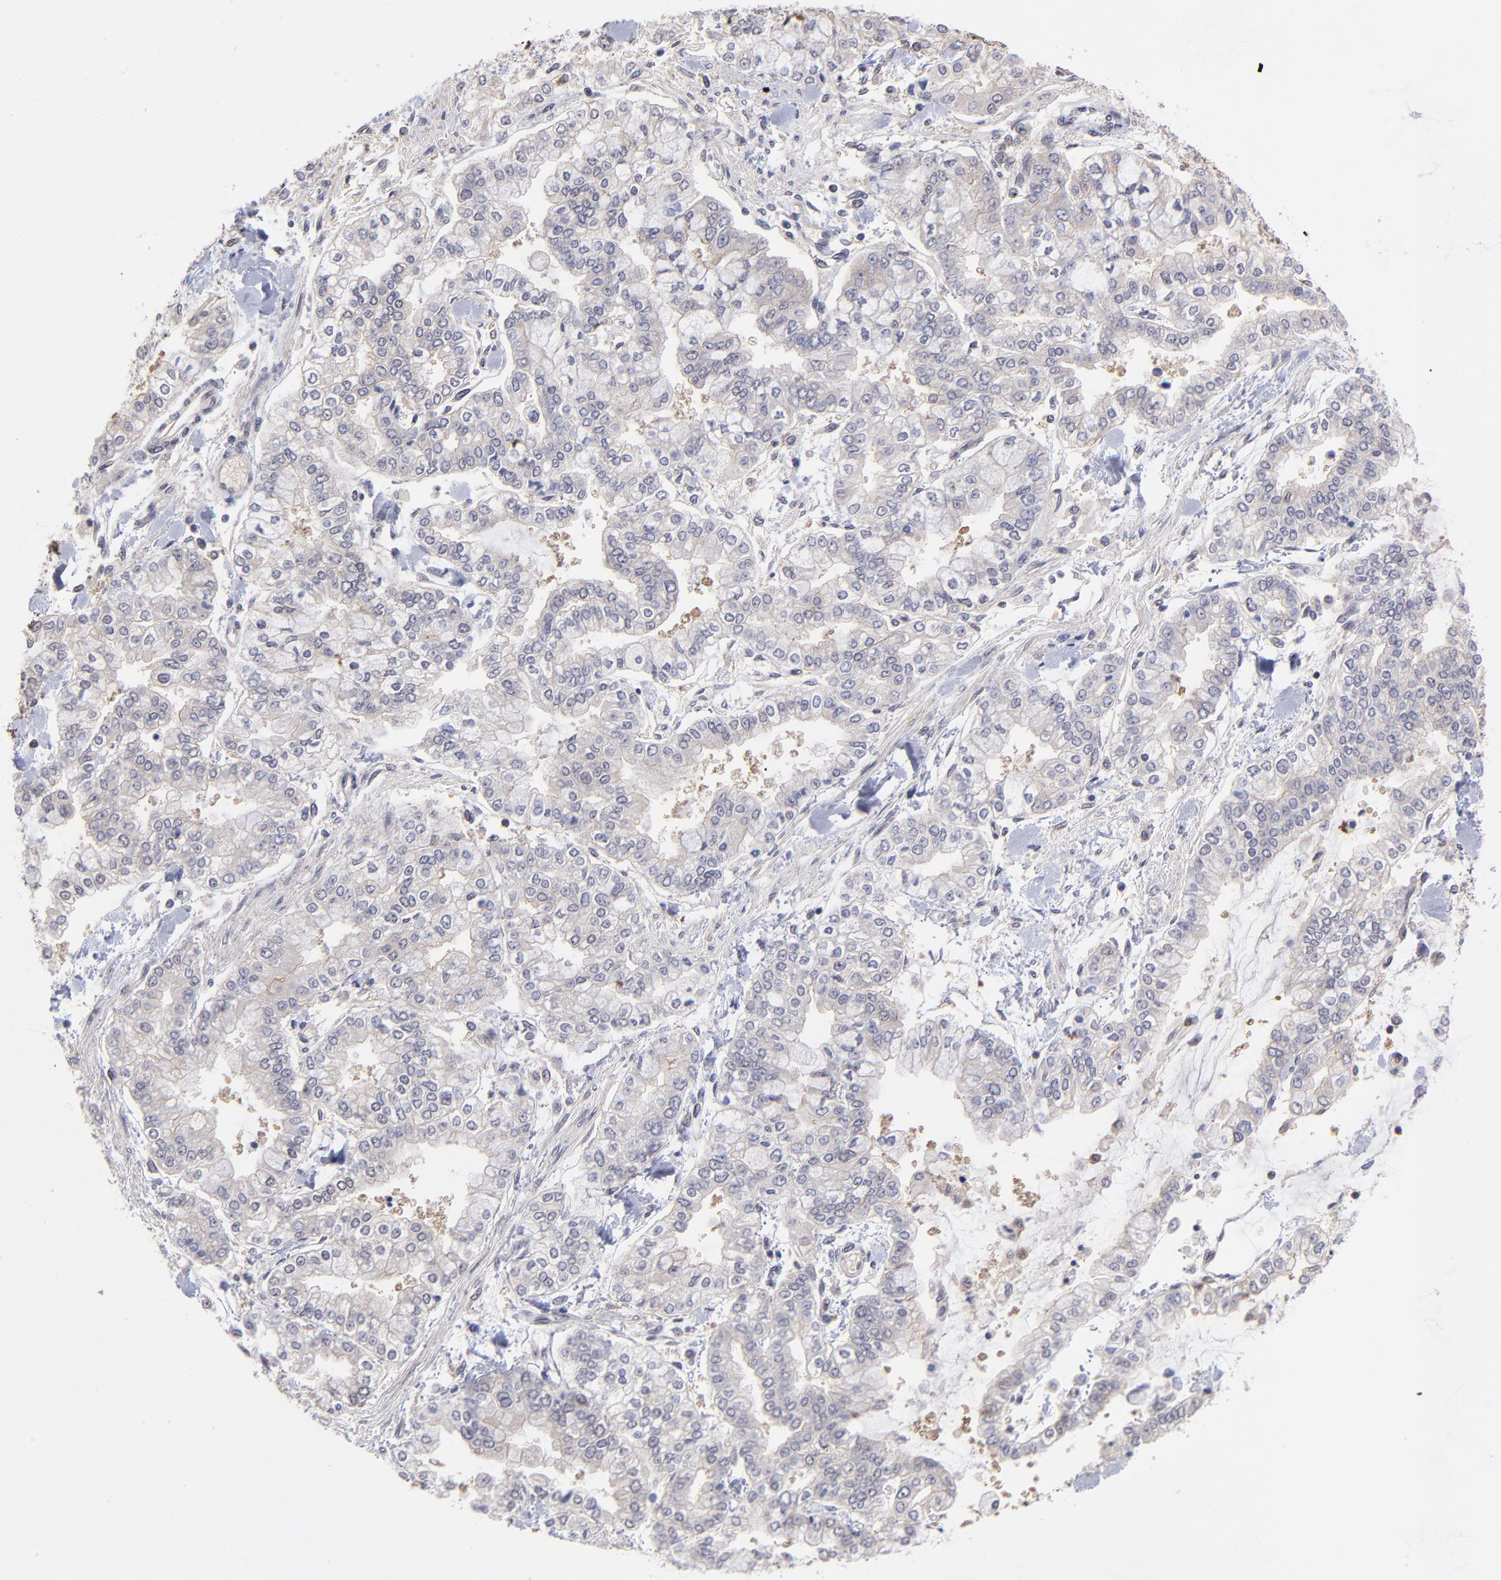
{"staining": {"intensity": "negative", "quantity": "none", "location": "none"}, "tissue": "stomach cancer", "cell_type": "Tumor cells", "image_type": "cancer", "snomed": [{"axis": "morphology", "description": "Normal tissue, NOS"}, {"axis": "morphology", "description": "Adenocarcinoma, NOS"}, {"axis": "topography", "description": "Stomach, upper"}, {"axis": "topography", "description": "Stomach"}], "caption": "Stomach adenocarcinoma was stained to show a protein in brown. There is no significant expression in tumor cells.", "gene": "UBE2E3", "patient": {"sex": "male", "age": 76}}